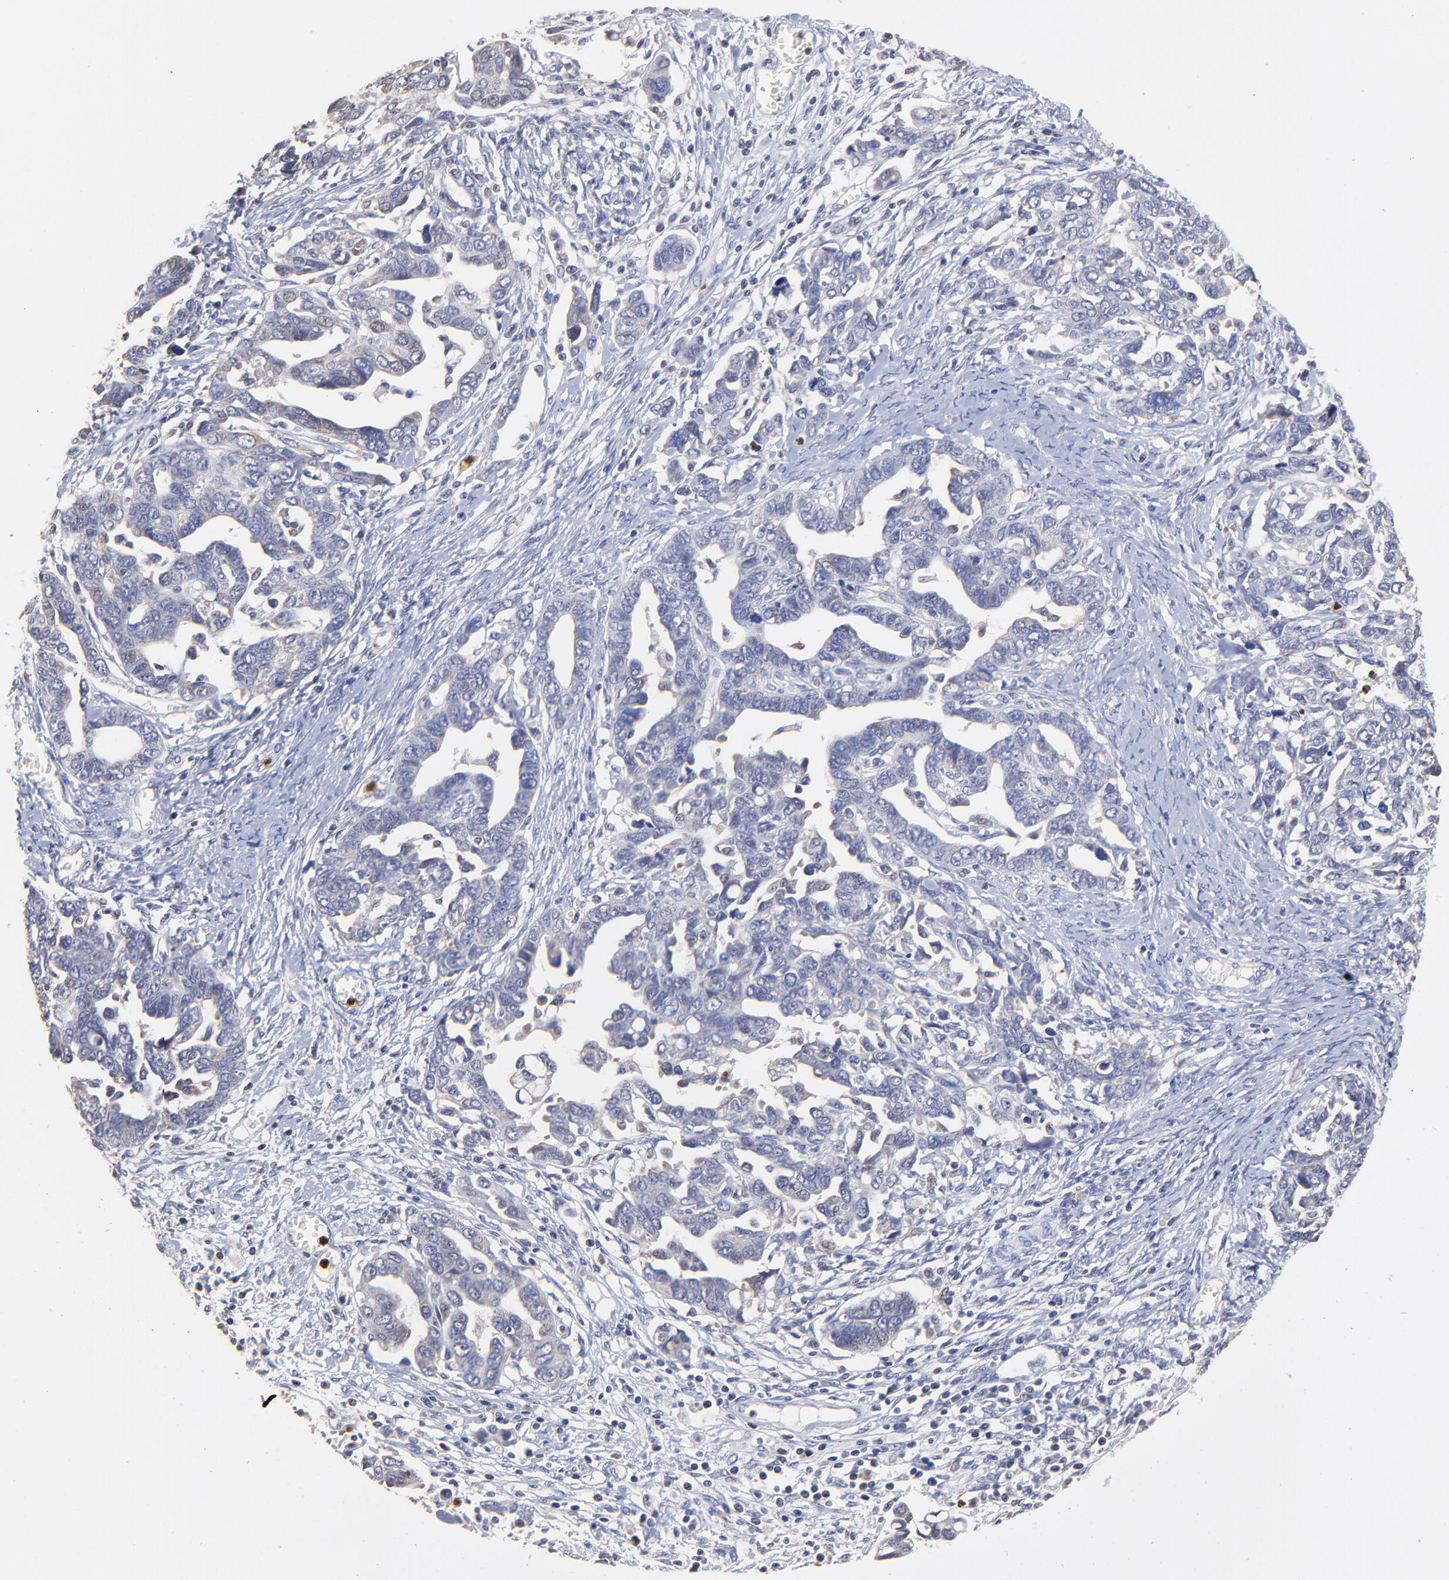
{"staining": {"intensity": "weak", "quantity": "<25%", "location": "cytoplasmic/membranous"}, "tissue": "ovarian cancer", "cell_type": "Tumor cells", "image_type": "cancer", "snomed": [{"axis": "morphology", "description": "Cystadenocarcinoma, serous, NOS"}, {"axis": "topography", "description": "Ovary"}], "caption": "Human ovarian cancer stained for a protein using immunohistochemistry displays no expression in tumor cells.", "gene": "BBOF1", "patient": {"sex": "female", "age": 69}}